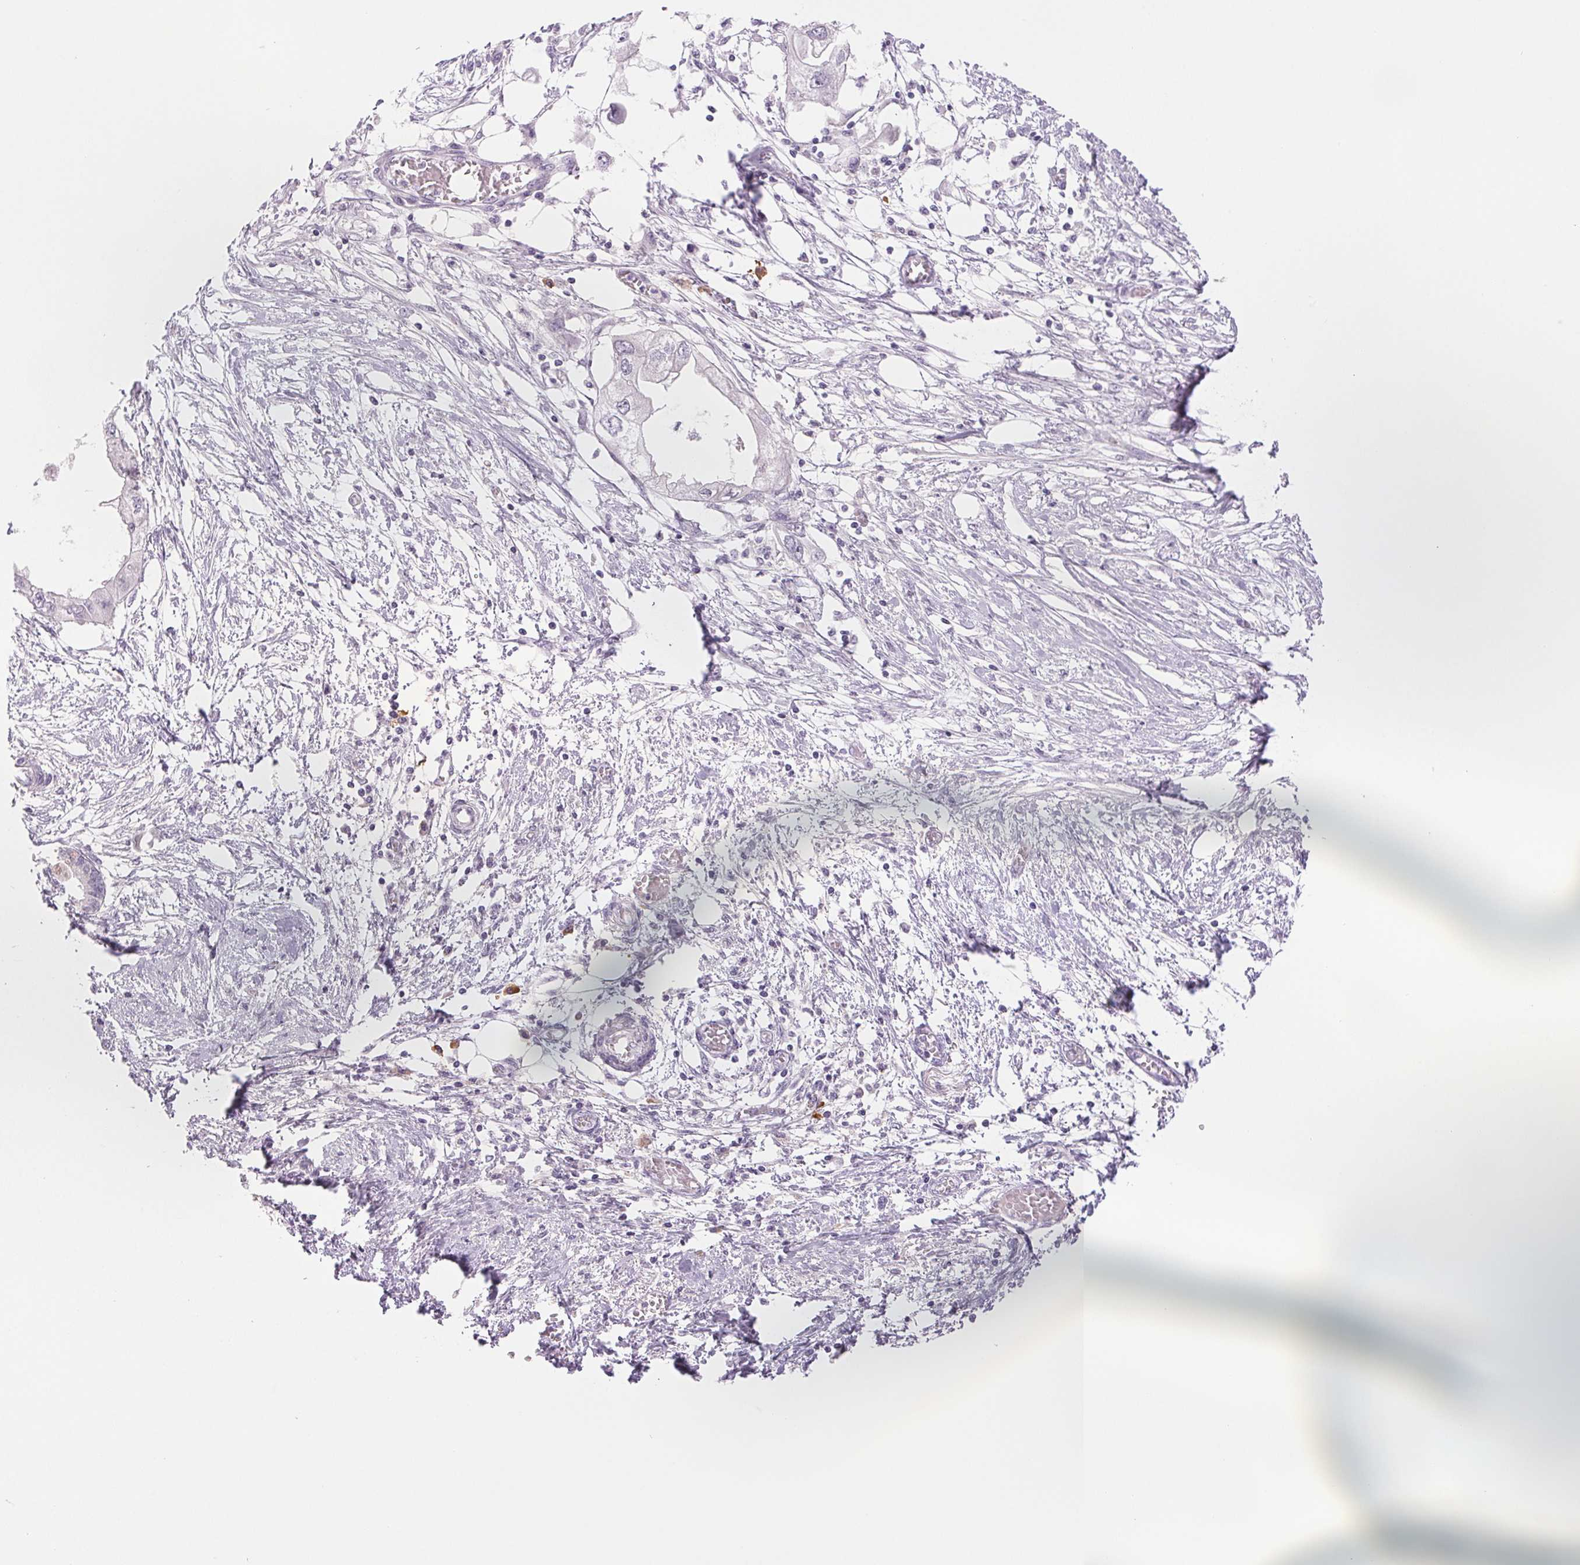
{"staining": {"intensity": "negative", "quantity": "none", "location": "none"}, "tissue": "endometrial cancer", "cell_type": "Tumor cells", "image_type": "cancer", "snomed": [{"axis": "morphology", "description": "Adenocarcinoma, NOS"}, {"axis": "morphology", "description": "Adenocarcinoma, metastatic, NOS"}, {"axis": "topography", "description": "Adipose tissue"}, {"axis": "topography", "description": "Endometrium"}], "caption": "Immunohistochemistry micrograph of neoplastic tissue: endometrial cancer (metastatic adenocarcinoma) stained with DAB displays no significant protein staining in tumor cells.", "gene": "IFIT1B", "patient": {"sex": "female", "age": 67}}